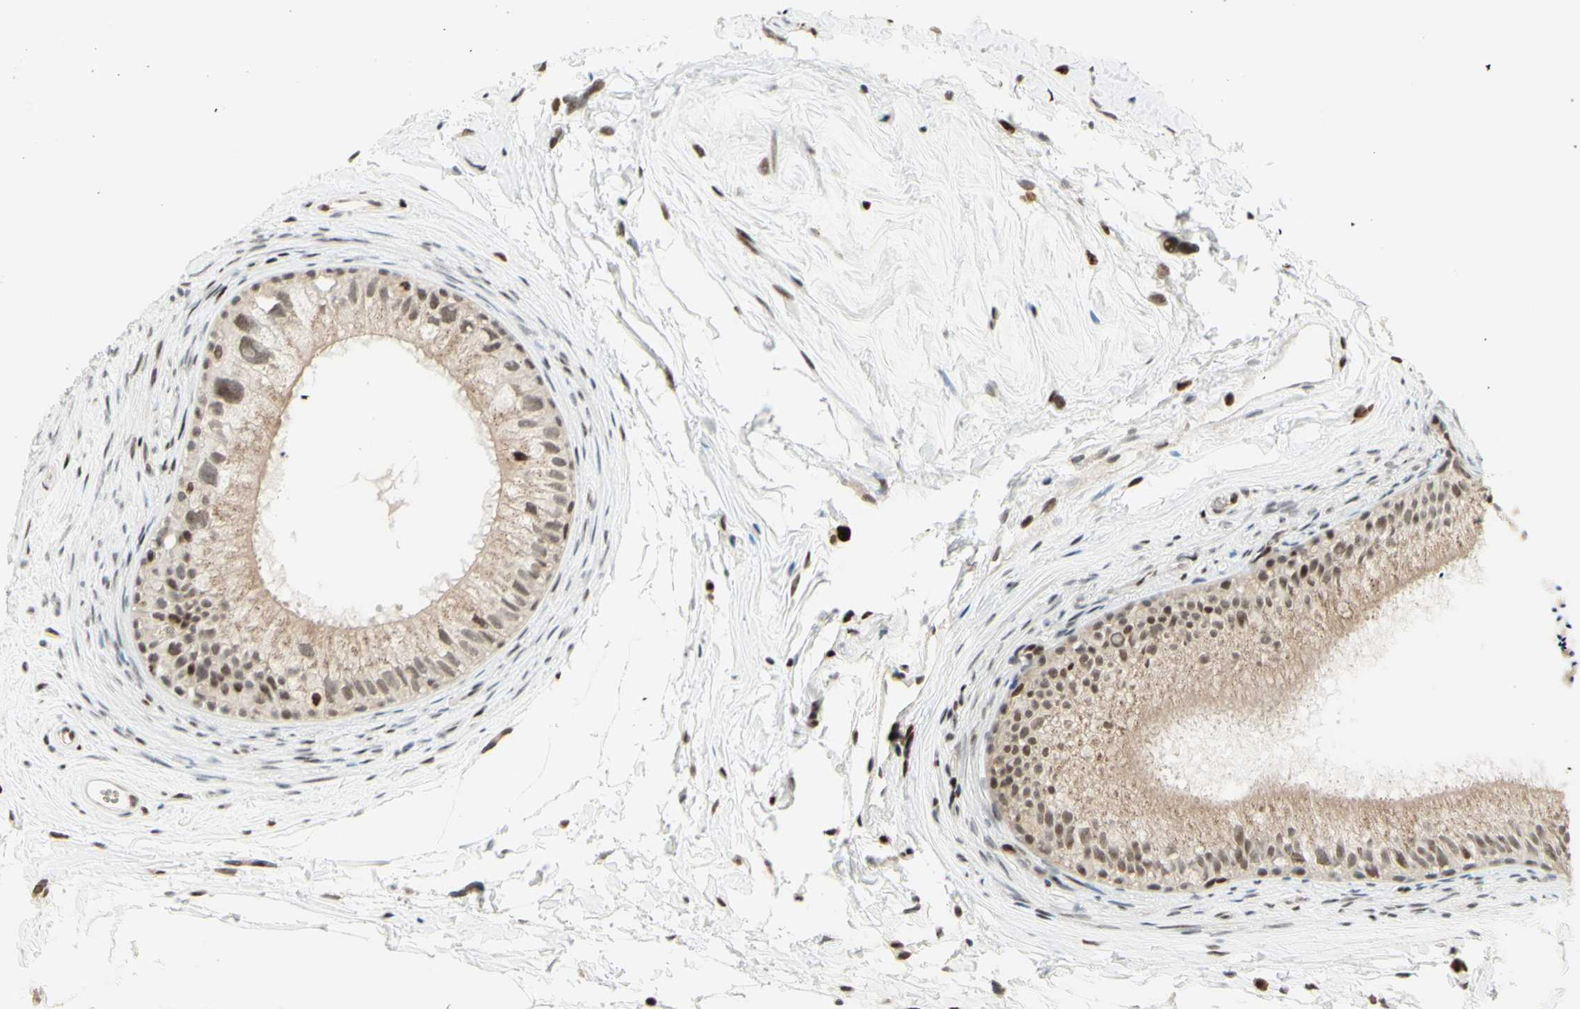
{"staining": {"intensity": "moderate", "quantity": ">75%", "location": "cytoplasmic/membranous,nuclear"}, "tissue": "epididymis", "cell_type": "Glandular cells", "image_type": "normal", "snomed": [{"axis": "morphology", "description": "Normal tissue, NOS"}, {"axis": "topography", "description": "Epididymis"}], "caption": "High-magnification brightfield microscopy of benign epididymis stained with DAB (brown) and counterstained with hematoxylin (blue). glandular cells exhibit moderate cytoplasmic/membranous,nuclear staining is appreciated in approximately>75% of cells.", "gene": "CDKL5", "patient": {"sex": "male", "age": 56}}